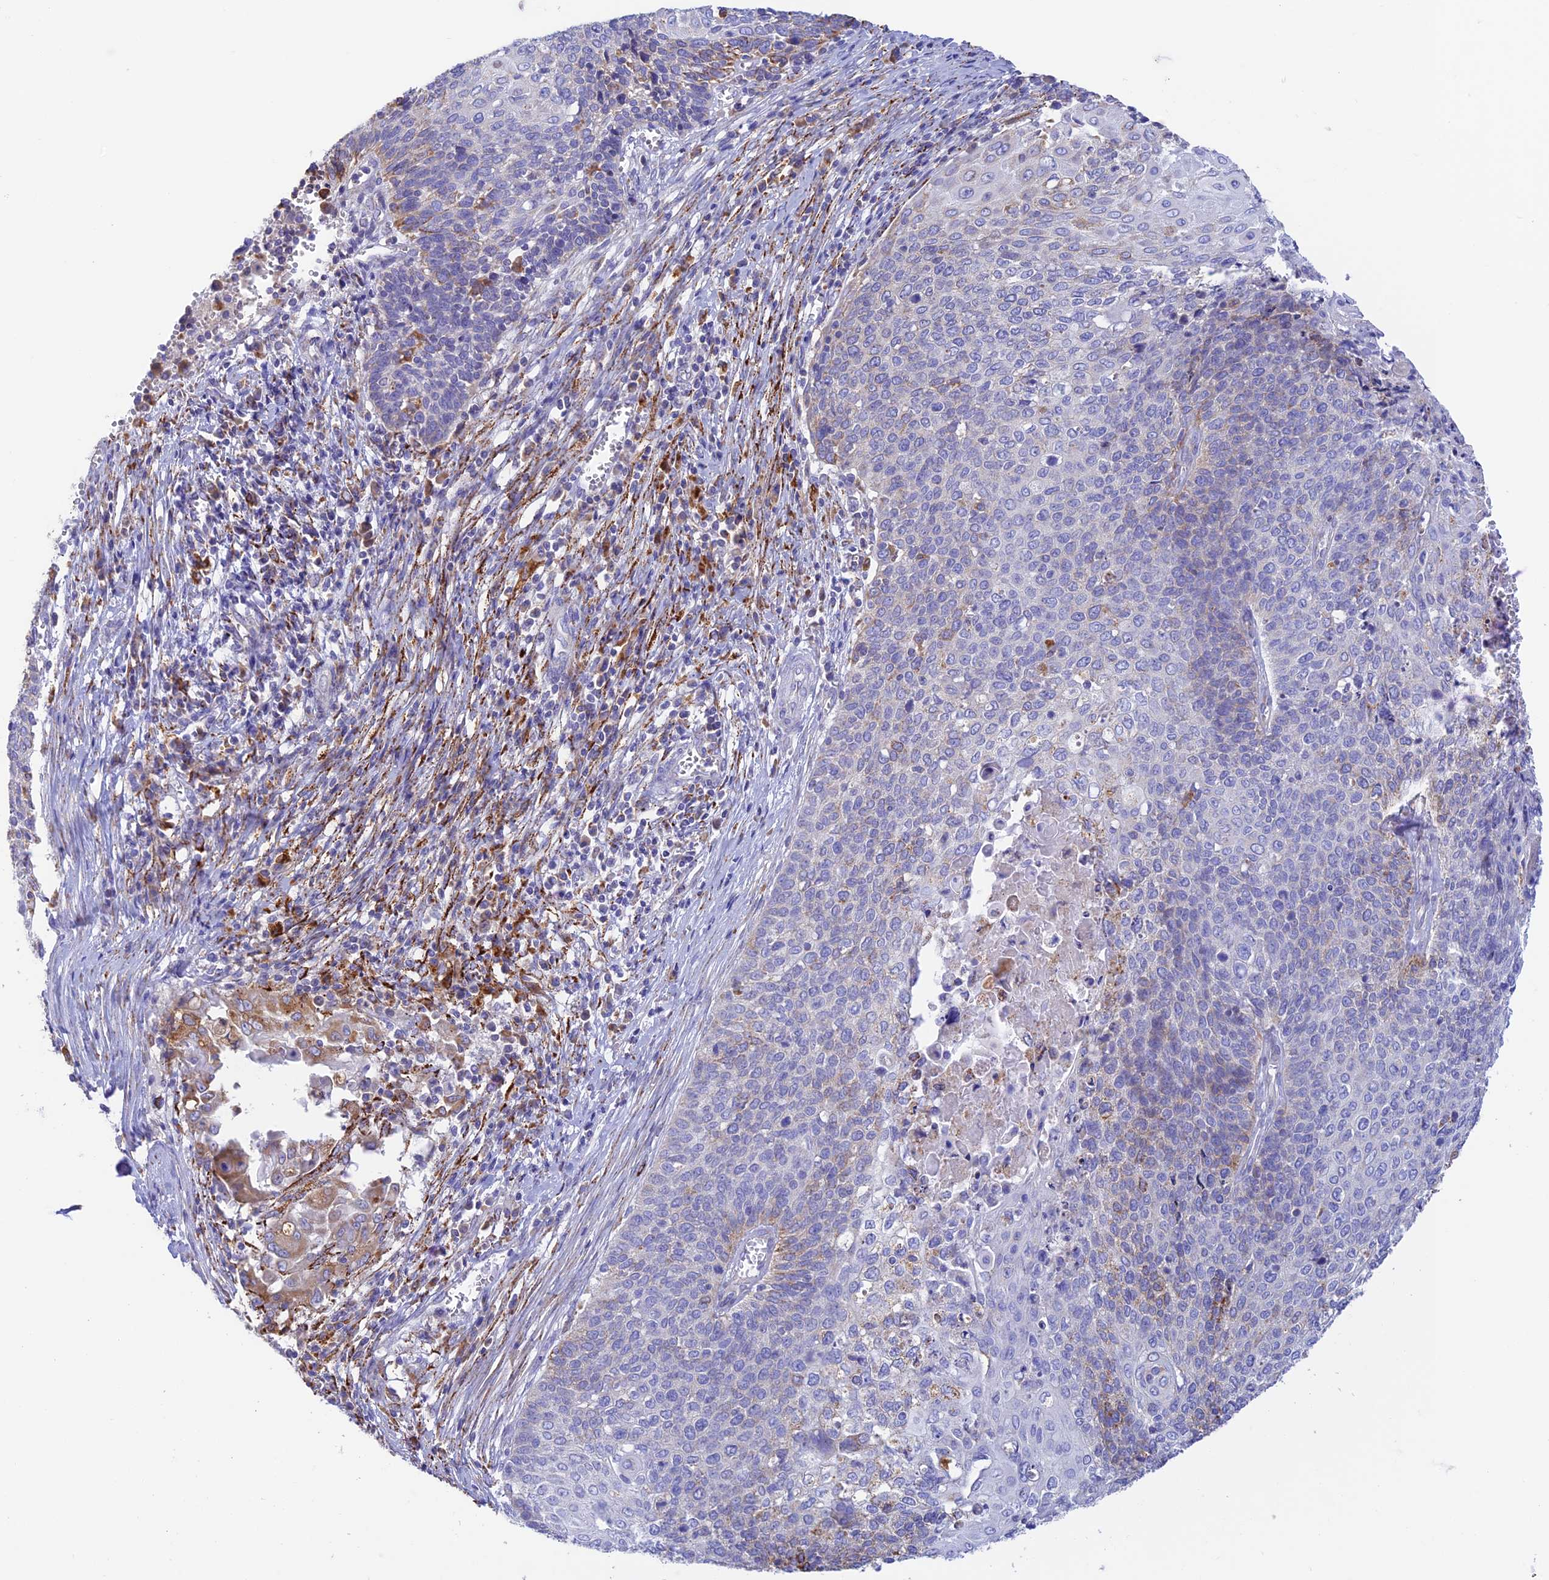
{"staining": {"intensity": "moderate", "quantity": "<25%", "location": "cytoplasmic/membranous"}, "tissue": "cervical cancer", "cell_type": "Tumor cells", "image_type": "cancer", "snomed": [{"axis": "morphology", "description": "Squamous cell carcinoma, NOS"}, {"axis": "topography", "description": "Cervix"}], "caption": "High-magnification brightfield microscopy of cervical cancer (squamous cell carcinoma) stained with DAB (3,3'-diaminobenzidine) (brown) and counterstained with hematoxylin (blue). tumor cells exhibit moderate cytoplasmic/membranous staining is present in about<25% of cells.", "gene": "VKORC1", "patient": {"sex": "female", "age": 39}}